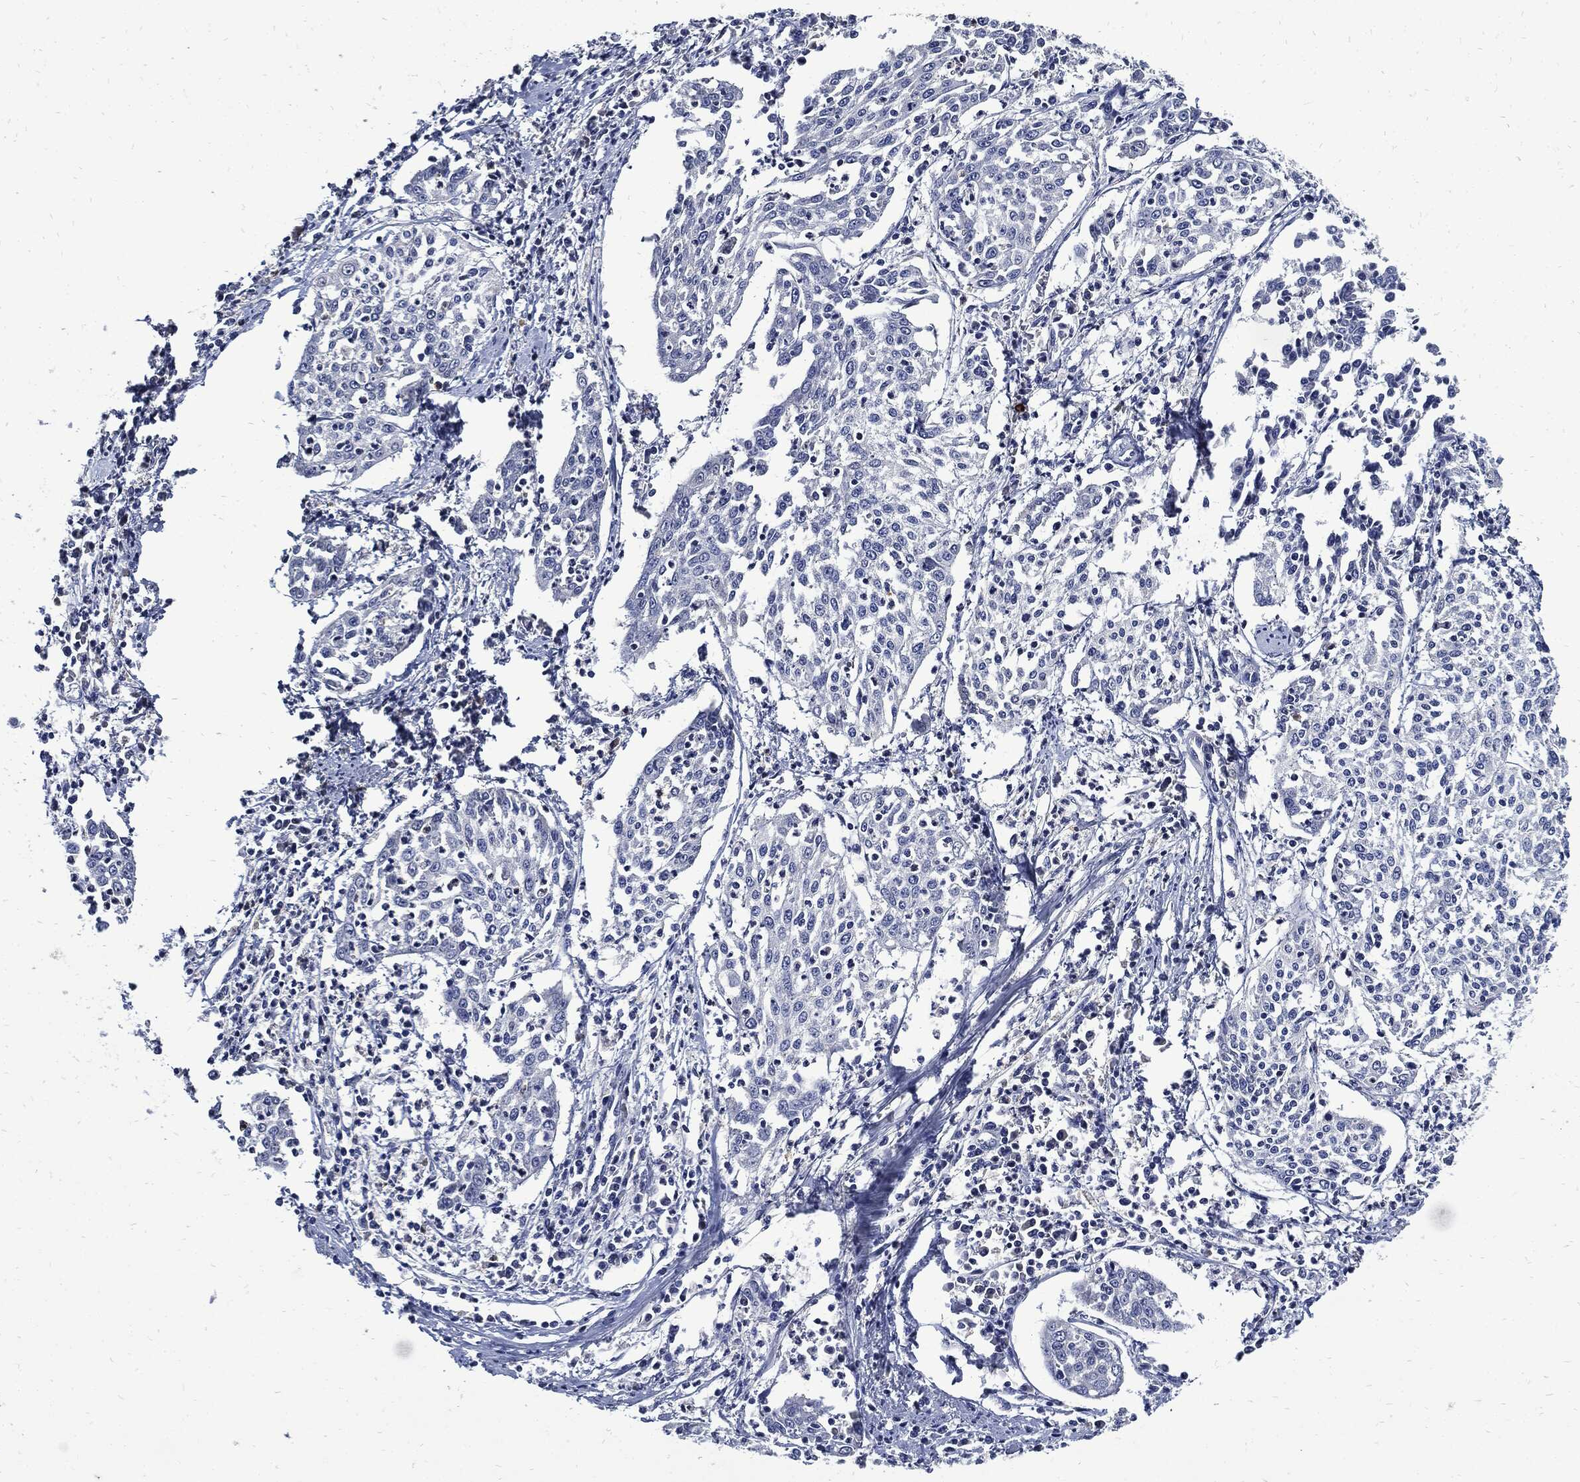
{"staining": {"intensity": "negative", "quantity": "none", "location": "none"}, "tissue": "cervical cancer", "cell_type": "Tumor cells", "image_type": "cancer", "snomed": [{"axis": "morphology", "description": "Squamous cell carcinoma, NOS"}, {"axis": "topography", "description": "Cervix"}], "caption": "A high-resolution micrograph shows immunohistochemistry staining of cervical cancer (squamous cell carcinoma), which reveals no significant expression in tumor cells.", "gene": "CPE", "patient": {"sex": "female", "age": 41}}